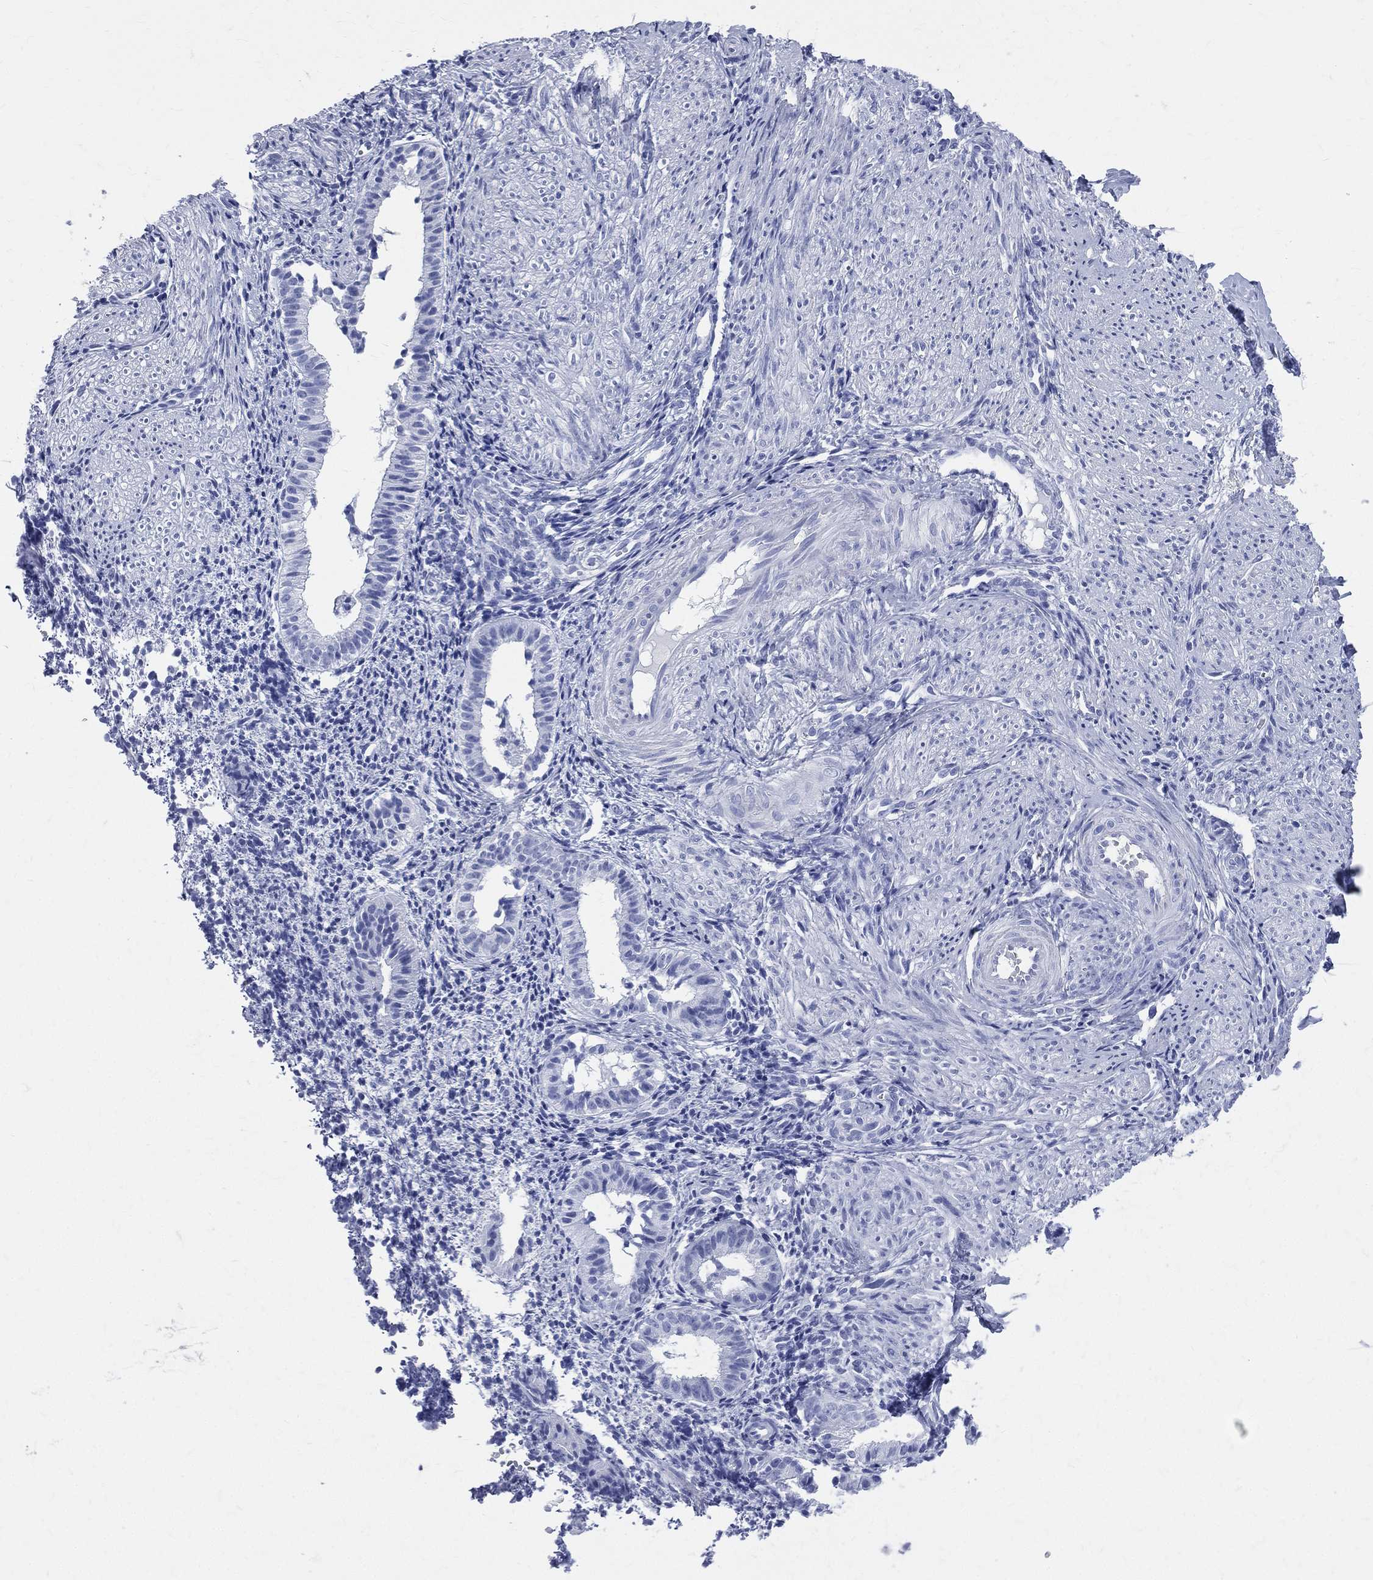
{"staining": {"intensity": "negative", "quantity": "none", "location": "none"}, "tissue": "endometrium", "cell_type": "Cells in endometrial stroma", "image_type": "normal", "snomed": [{"axis": "morphology", "description": "Normal tissue, NOS"}, {"axis": "topography", "description": "Endometrium"}], "caption": "Cells in endometrial stroma show no significant protein expression in benign endometrium.", "gene": "SYP", "patient": {"sex": "female", "age": 47}}